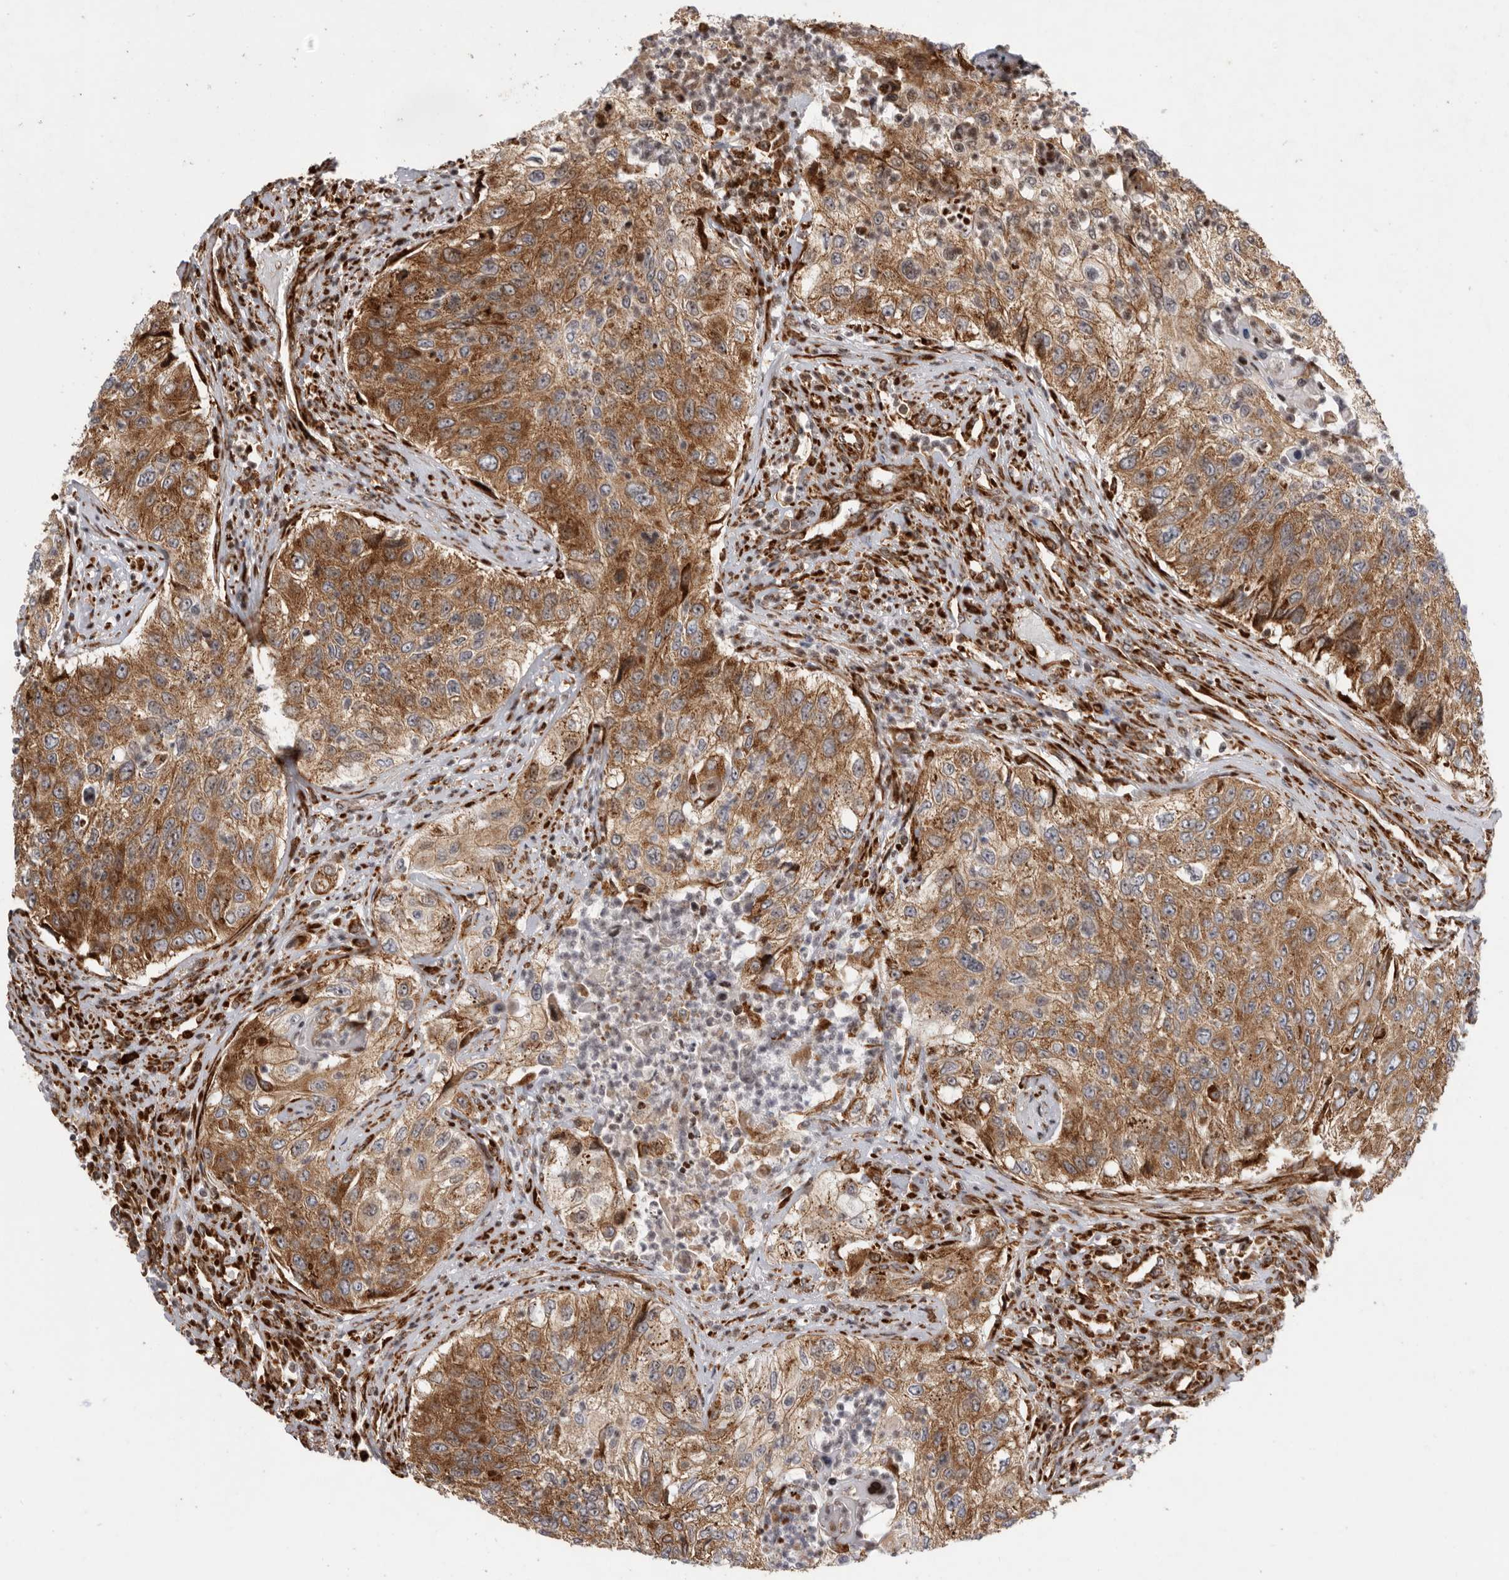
{"staining": {"intensity": "moderate", "quantity": ">75%", "location": "cytoplasmic/membranous"}, "tissue": "urothelial cancer", "cell_type": "Tumor cells", "image_type": "cancer", "snomed": [{"axis": "morphology", "description": "Urothelial carcinoma, High grade"}, {"axis": "topography", "description": "Urinary bladder"}], "caption": "Tumor cells display medium levels of moderate cytoplasmic/membranous positivity in about >75% of cells in urothelial cancer.", "gene": "FZD3", "patient": {"sex": "female", "age": 60}}